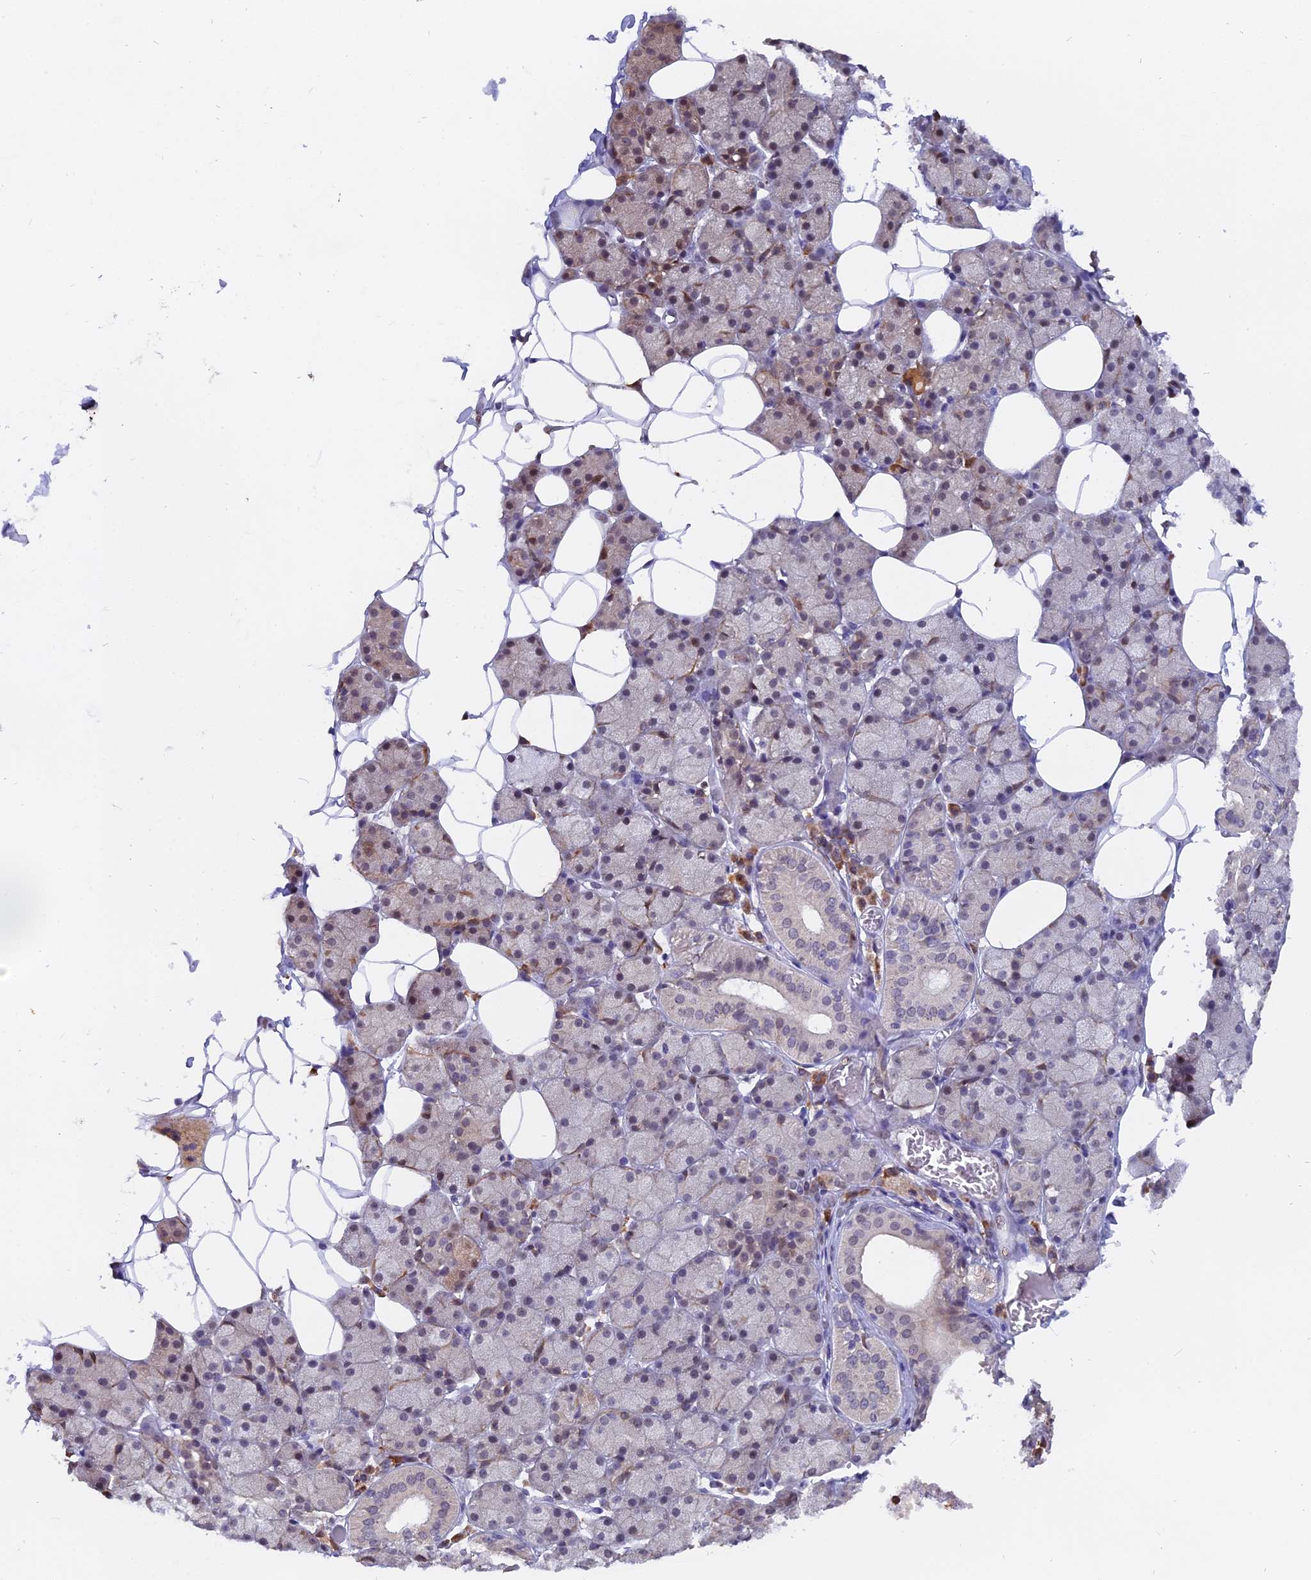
{"staining": {"intensity": "weak", "quantity": "25%-75%", "location": "cytoplasmic/membranous,nuclear"}, "tissue": "salivary gland", "cell_type": "Glandular cells", "image_type": "normal", "snomed": [{"axis": "morphology", "description": "Normal tissue, NOS"}, {"axis": "topography", "description": "Salivary gland"}], "caption": "Immunohistochemical staining of normal human salivary gland reveals 25%-75% levels of weak cytoplasmic/membranous,nuclear protein expression in about 25%-75% of glandular cells. (DAB = brown stain, brightfield microscopy at high magnification).", "gene": "FAM118B", "patient": {"sex": "female", "age": 33}}